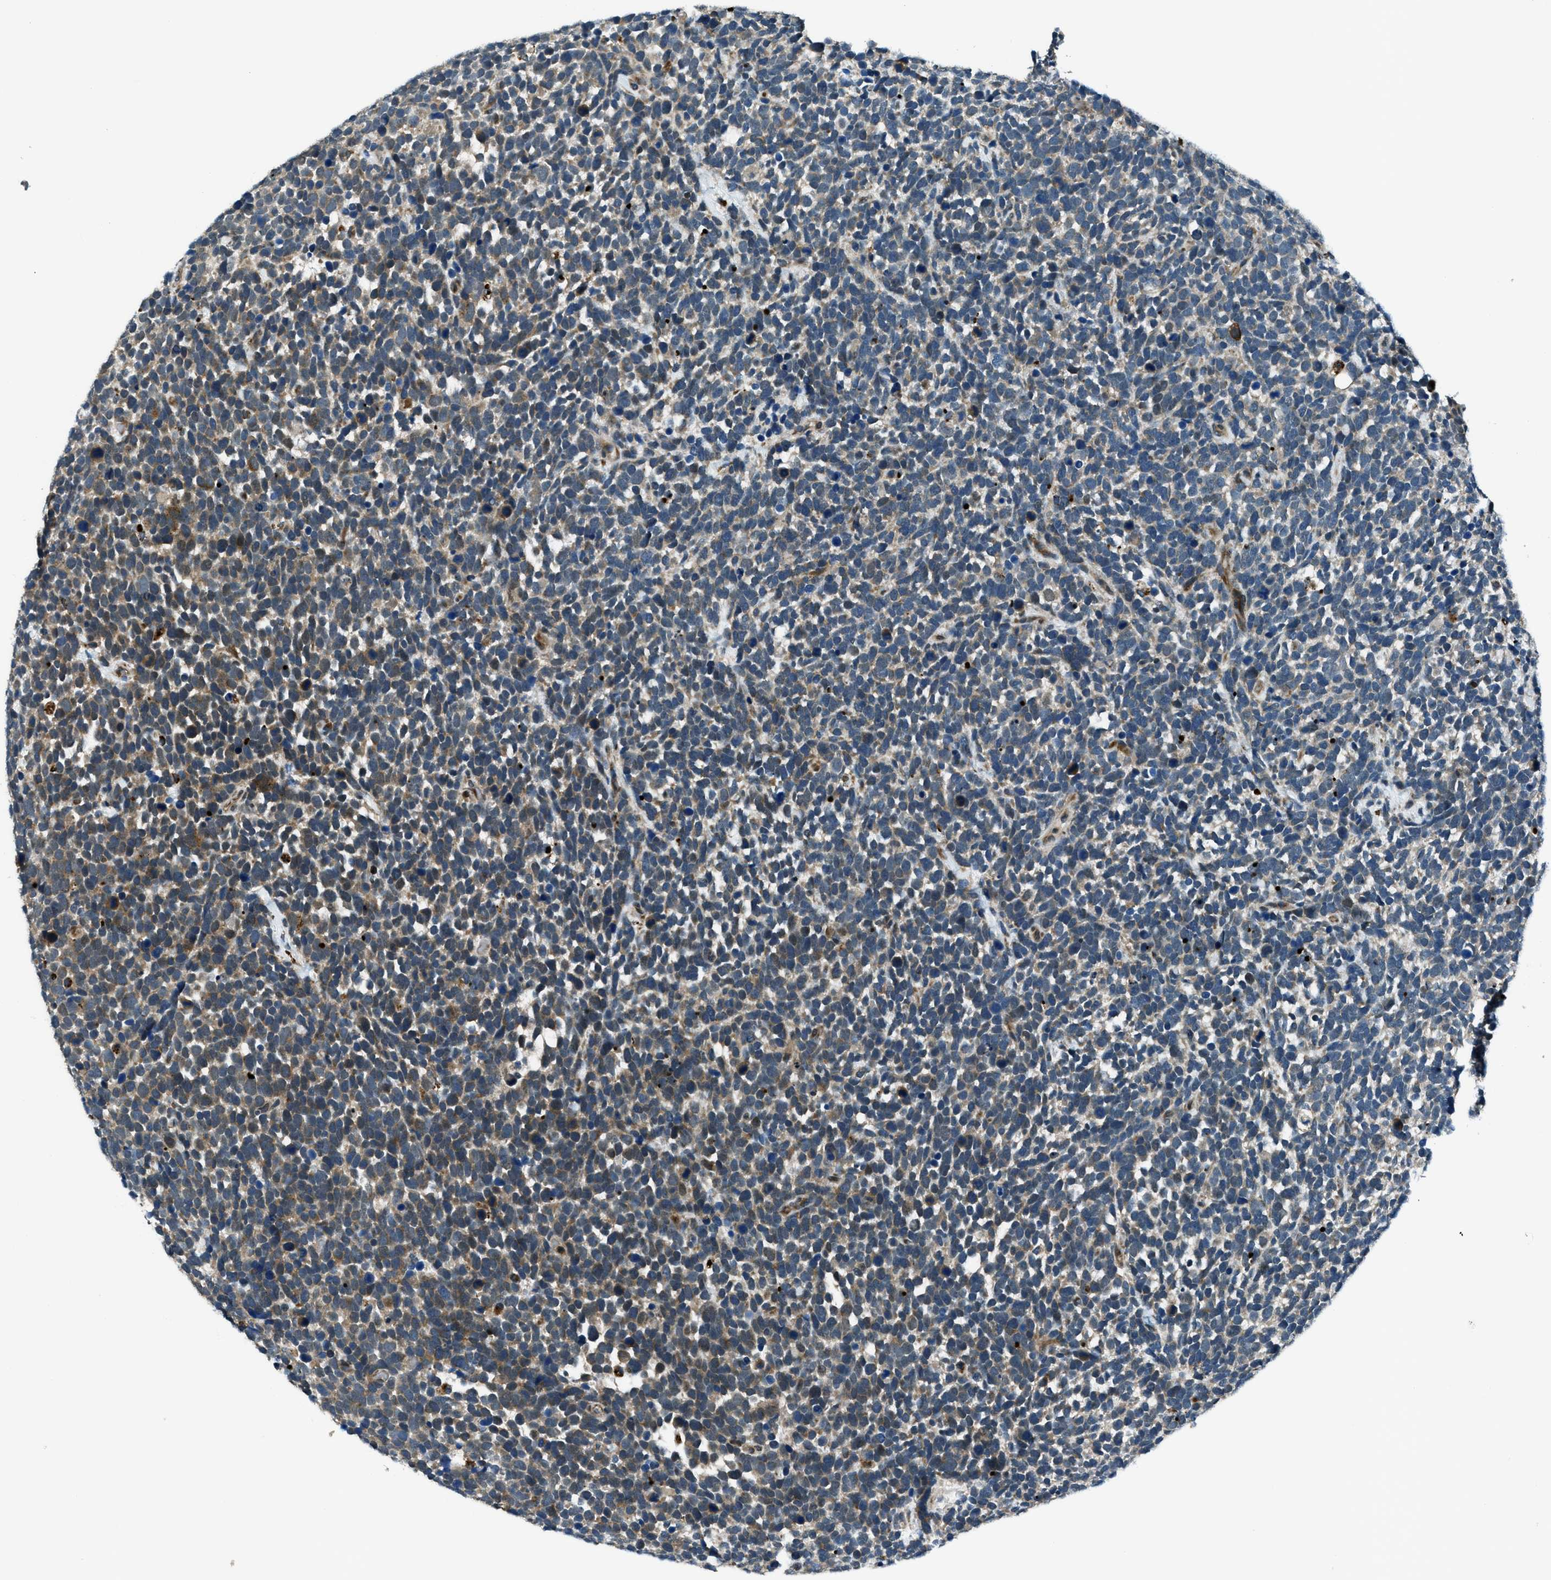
{"staining": {"intensity": "weak", "quantity": "<25%", "location": "cytoplasmic/membranous"}, "tissue": "urothelial cancer", "cell_type": "Tumor cells", "image_type": "cancer", "snomed": [{"axis": "morphology", "description": "Urothelial carcinoma, High grade"}, {"axis": "topography", "description": "Urinary bladder"}], "caption": "A high-resolution photomicrograph shows immunohistochemistry staining of urothelial carcinoma (high-grade), which reveals no significant positivity in tumor cells.", "gene": "GINM1", "patient": {"sex": "female", "age": 82}}